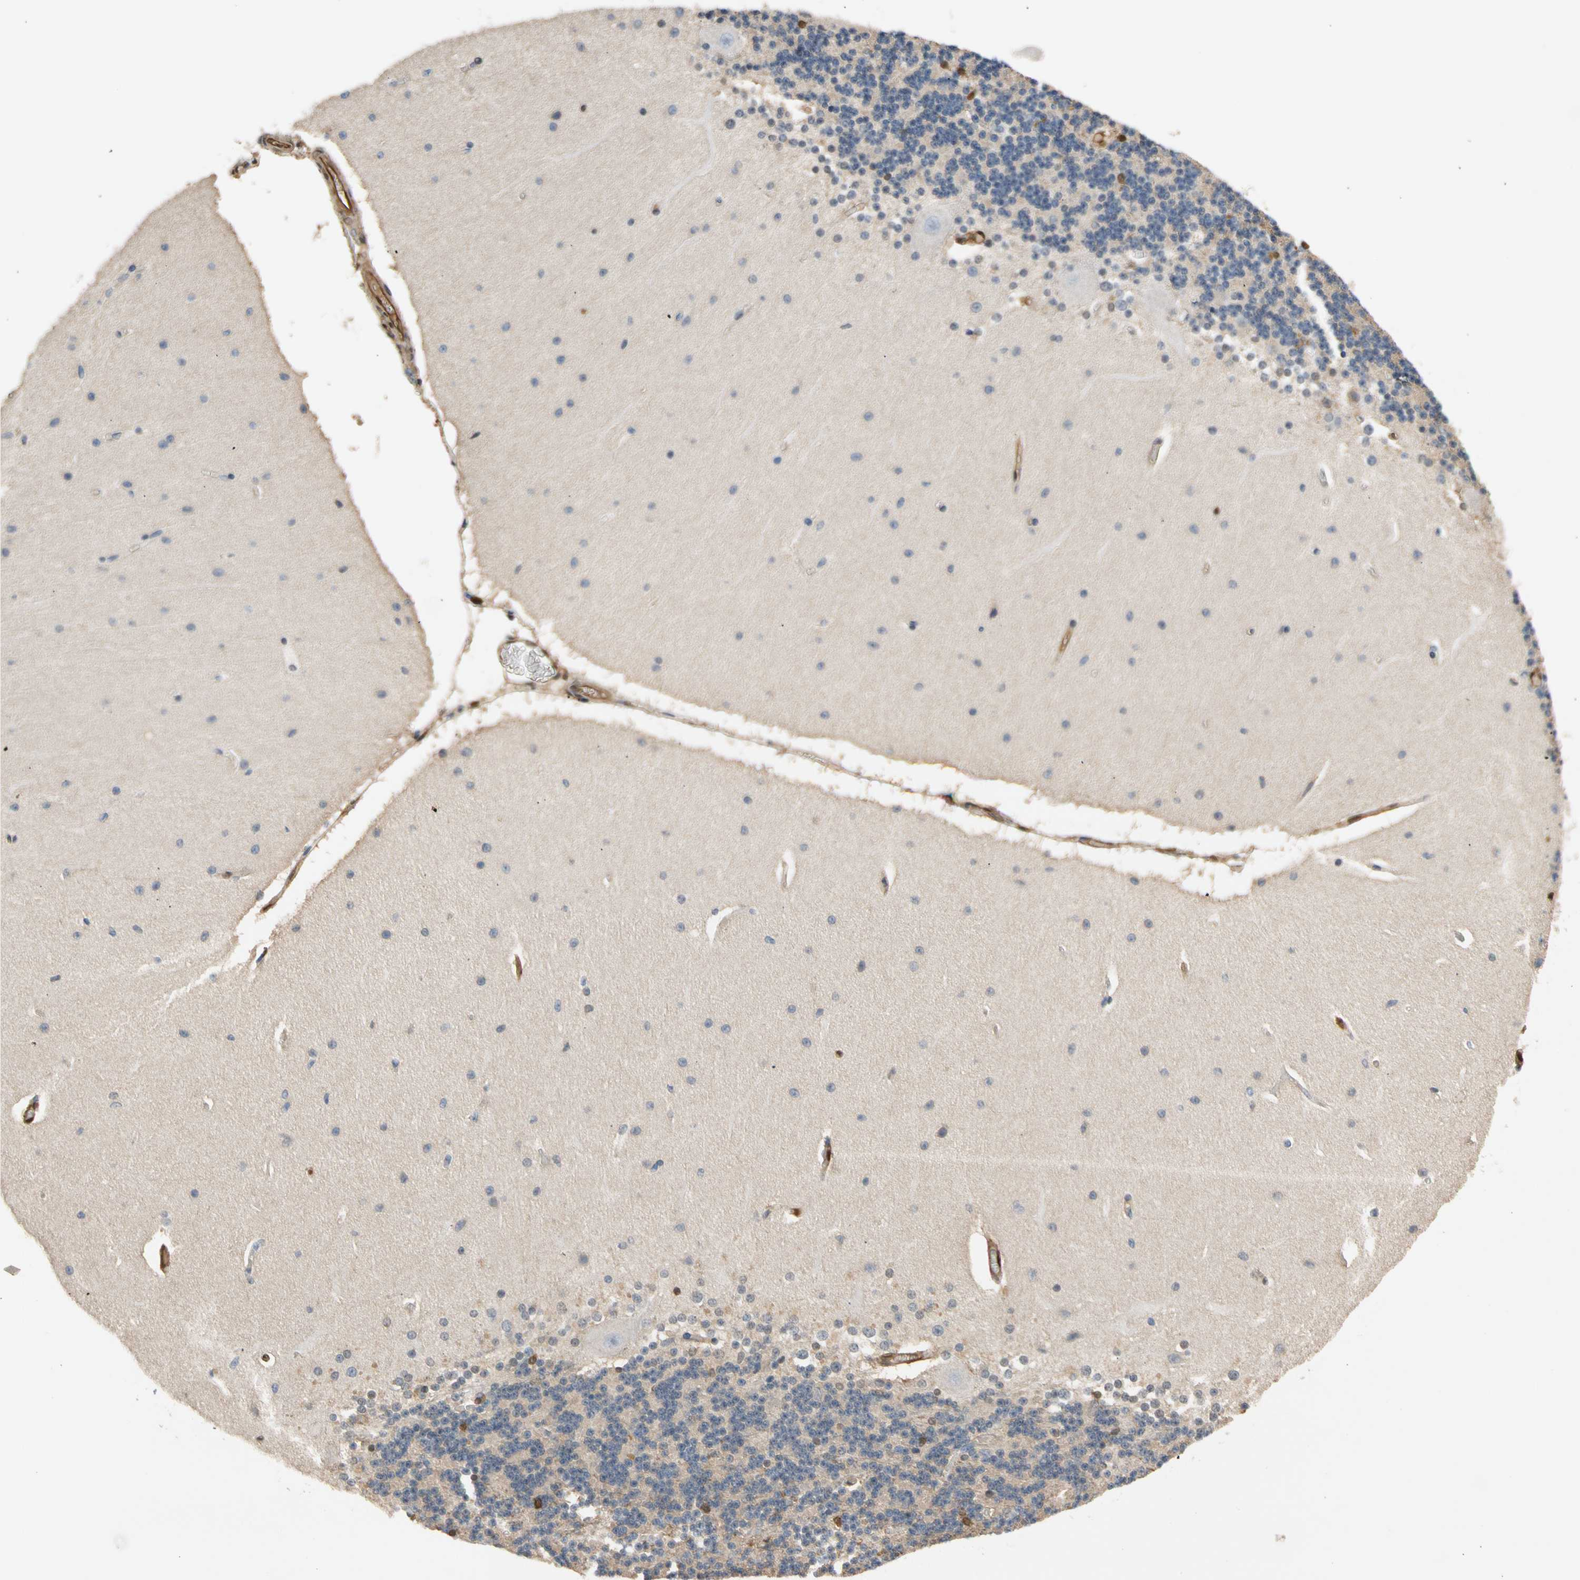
{"staining": {"intensity": "moderate", "quantity": "<25%", "location": "cytoplasmic/membranous,nuclear"}, "tissue": "cerebellum", "cell_type": "Cells in granular layer", "image_type": "normal", "snomed": [{"axis": "morphology", "description": "Normal tissue, NOS"}, {"axis": "topography", "description": "Cerebellum"}], "caption": "Immunohistochemistry (DAB) staining of normal human cerebellum reveals moderate cytoplasmic/membranous,nuclear protein expression in about <25% of cells in granular layer.", "gene": "S100A6", "patient": {"sex": "female", "age": 54}}